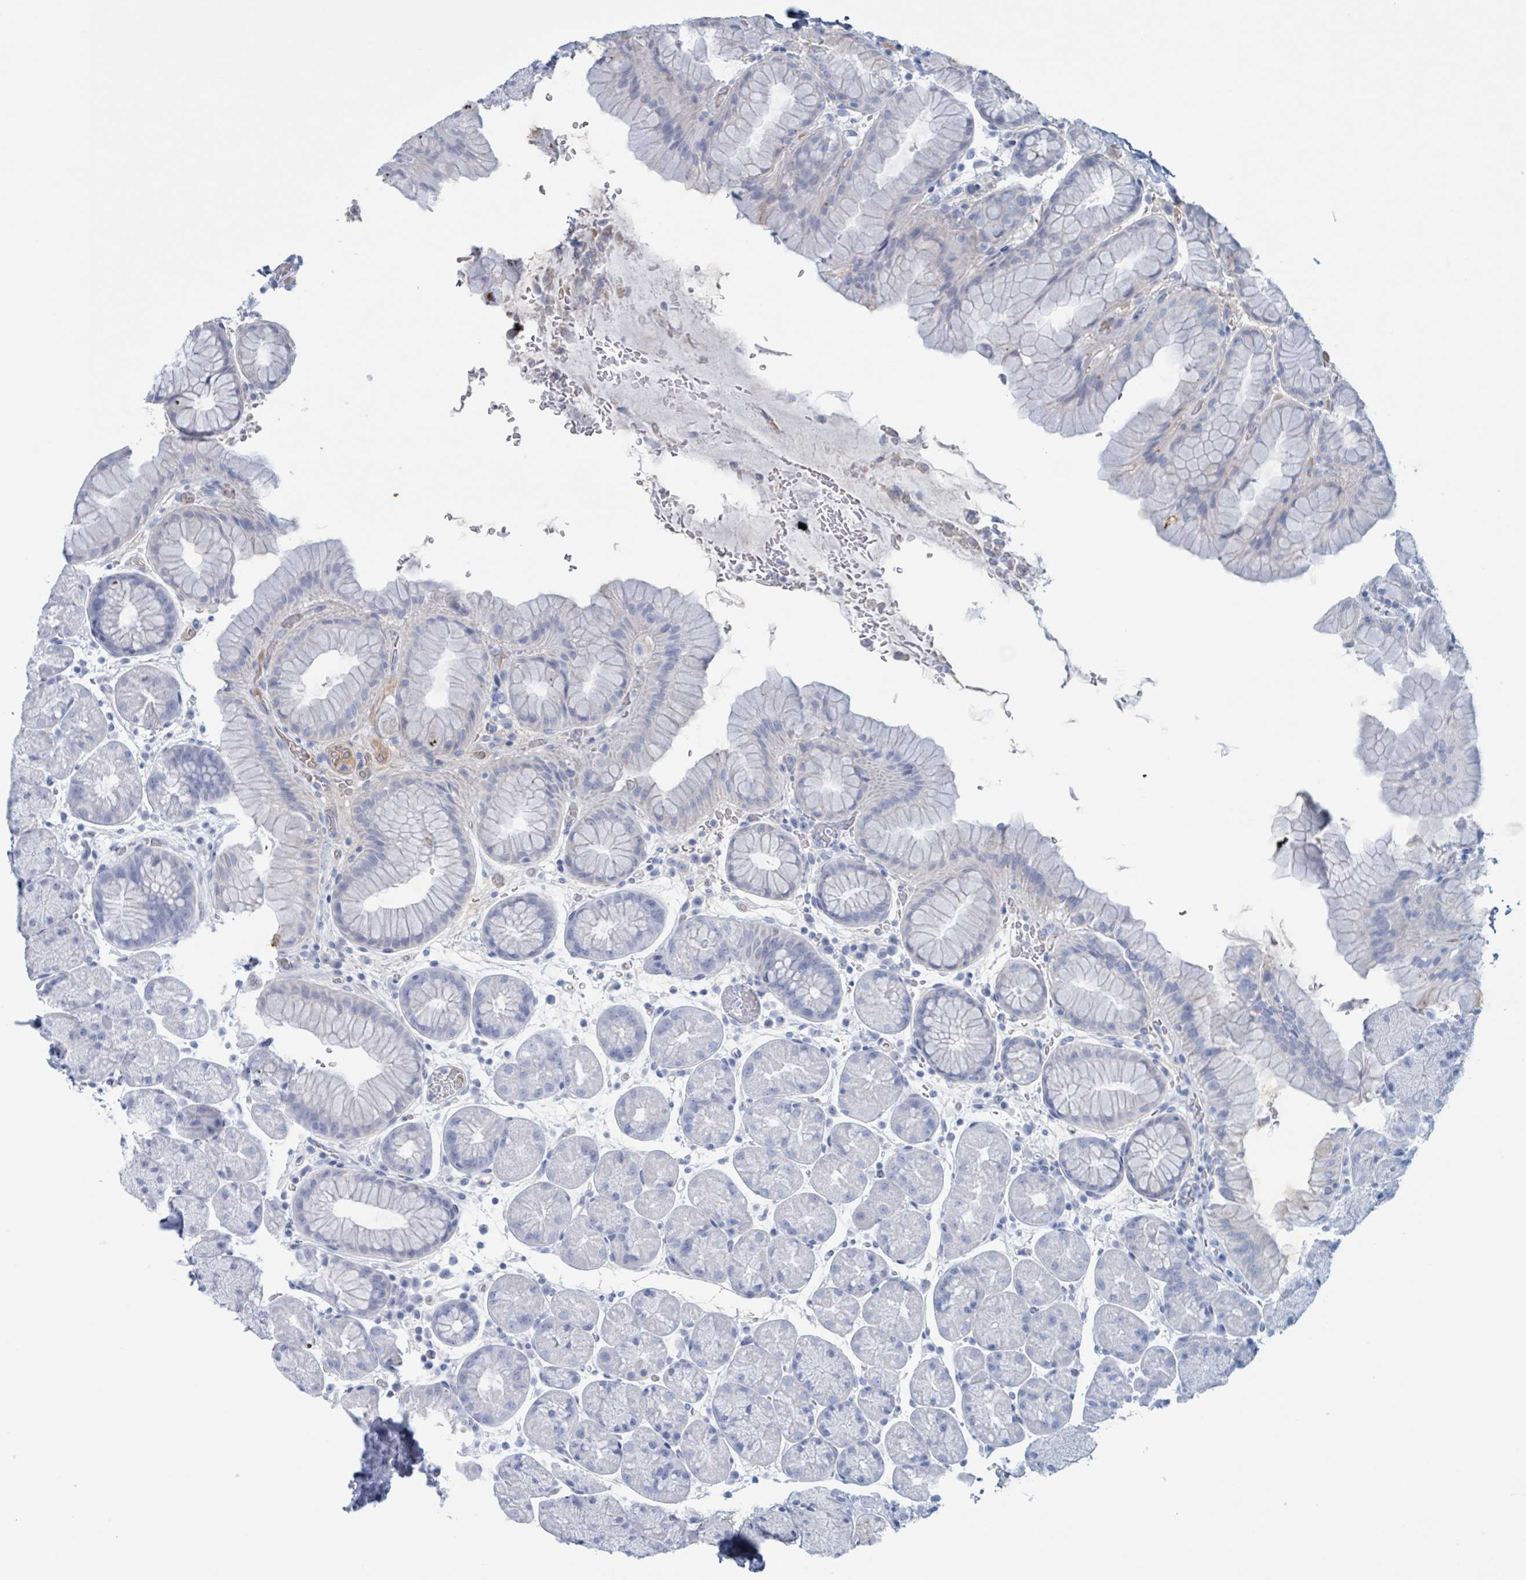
{"staining": {"intensity": "negative", "quantity": "none", "location": "none"}, "tissue": "stomach", "cell_type": "Glandular cells", "image_type": "normal", "snomed": [{"axis": "morphology", "description": "Normal tissue, NOS"}, {"axis": "topography", "description": "Stomach, upper"}, {"axis": "topography", "description": "Stomach, lower"}], "caption": "An immunohistochemistry image of normal stomach is shown. There is no staining in glandular cells of stomach. The staining was performed using DAB to visualize the protein expression in brown, while the nuclei were stained in blue with hematoxylin (Magnification: 20x).", "gene": "KLK4", "patient": {"sex": "male", "age": 67}}